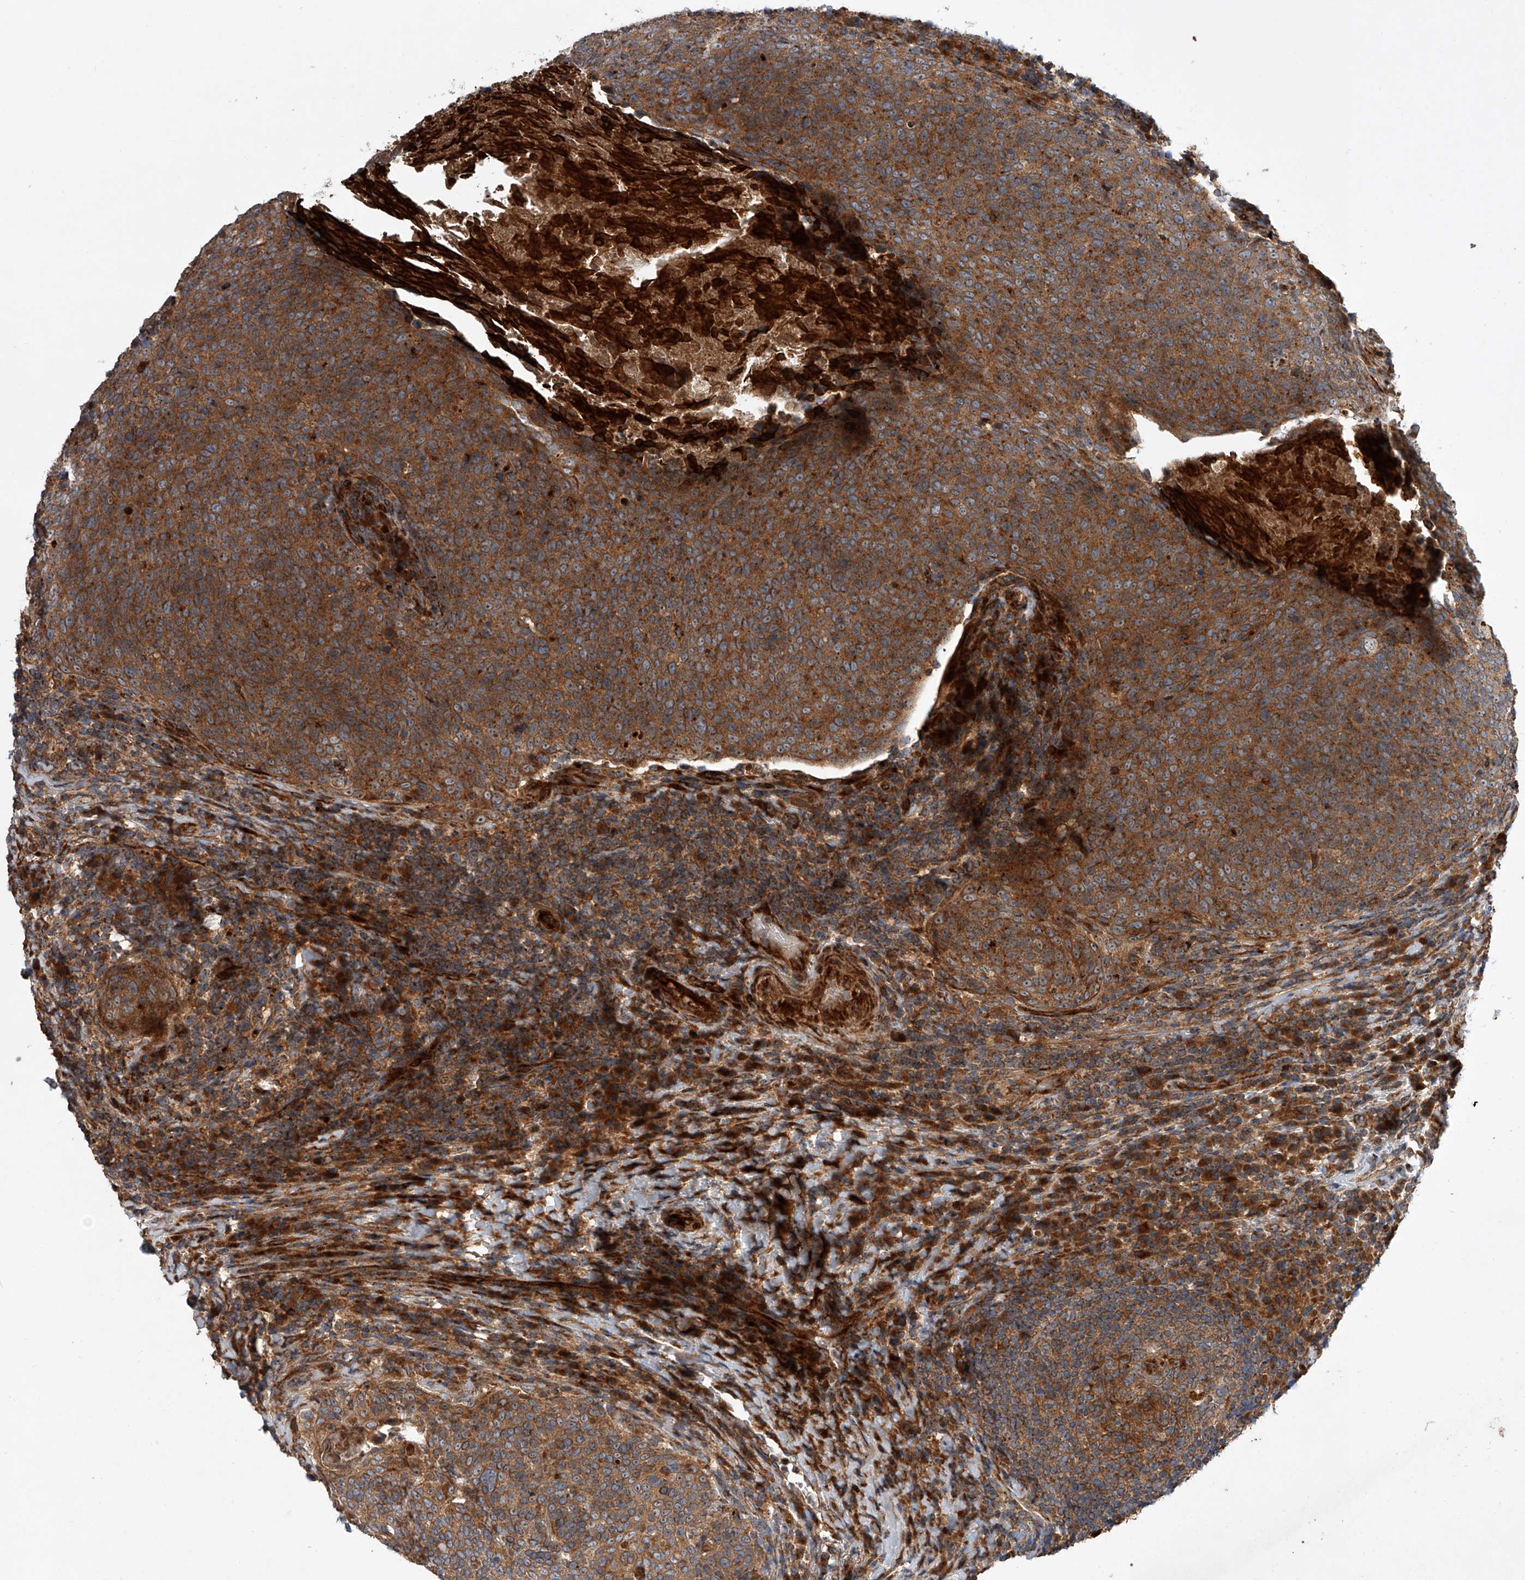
{"staining": {"intensity": "moderate", "quantity": ">75%", "location": "cytoplasmic/membranous"}, "tissue": "head and neck cancer", "cell_type": "Tumor cells", "image_type": "cancer", "snomed": [{"axis": "morphology", "description": "Squamous cell carcinoma, NOS"}, {"axis": "morphology", "description": "Squamous cell carcinoma, metastatic, NOS"}, {"axis": "topography", "description": "Lymph node"}, {"axis": "topography", "description": "Head-Neck"}], "caption": "Tumor cells reveal medium levels of moderate cytoplasmic/membranous staining in about >75% of cells in human head and neck cancer (metastatic squamous cell carcinoma).", "gene": "USP47", "patient": {"sex": "male", "age": 62}}